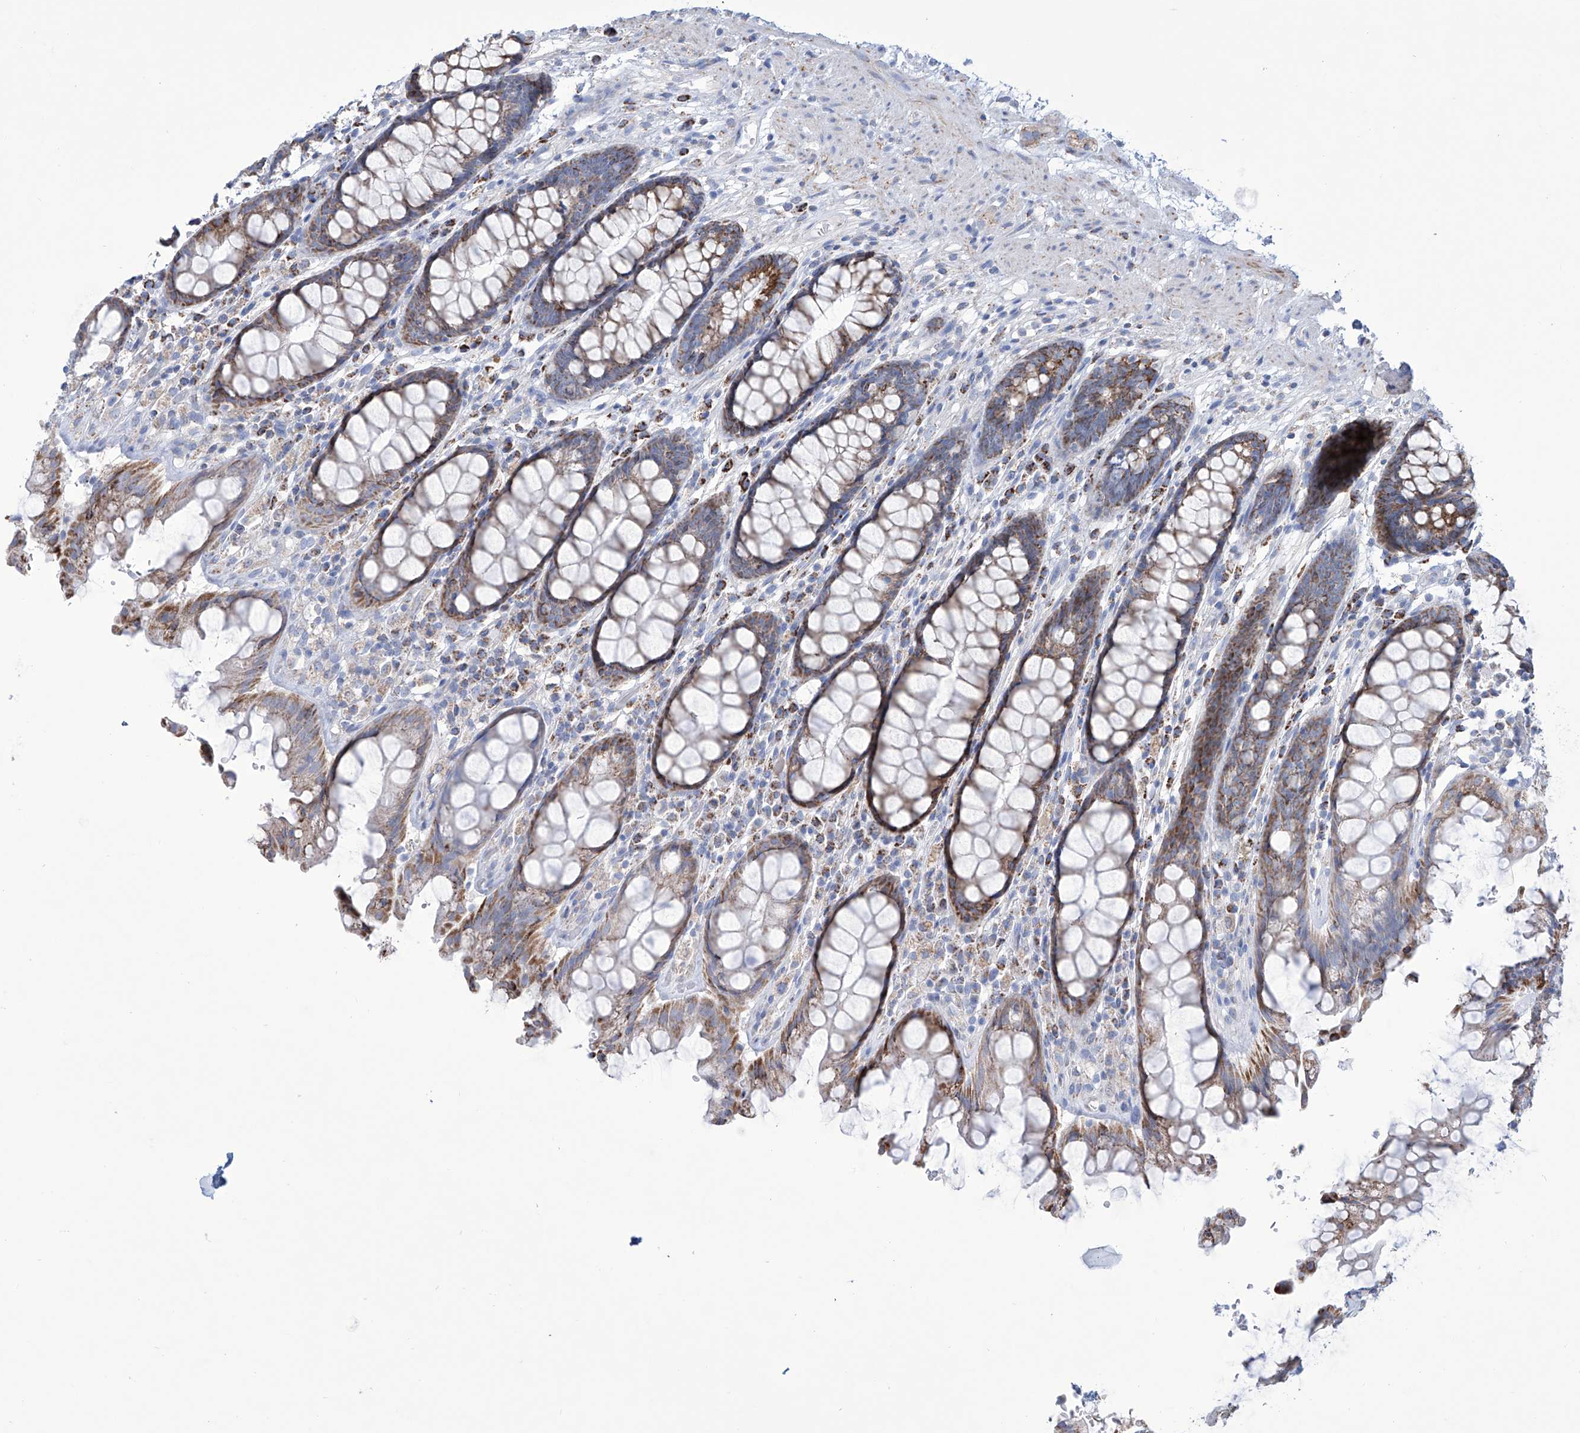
{"staining": {"intensity": "moderate", "quantity": ">75%", "location": "cytoplasmic/membranous"}, "tissue": "rectum", "cell_type": "Glandular cells", "image_type": "normal", "snomed": [{"axis": "morphology", "description": "Normal tissue, NOS"}, {"axis": "topography", "description": "Rectum"}], "caption": "IHC (DAB (3,3'-diaminobenzidine)) staining of benign rectum demonstrates moderate cytoplasmic/membranous protein positivity in approximately >75% of glandular cells.", "gene": "ALDH6A1", "patient": {"sex": "male", "age": 64}}